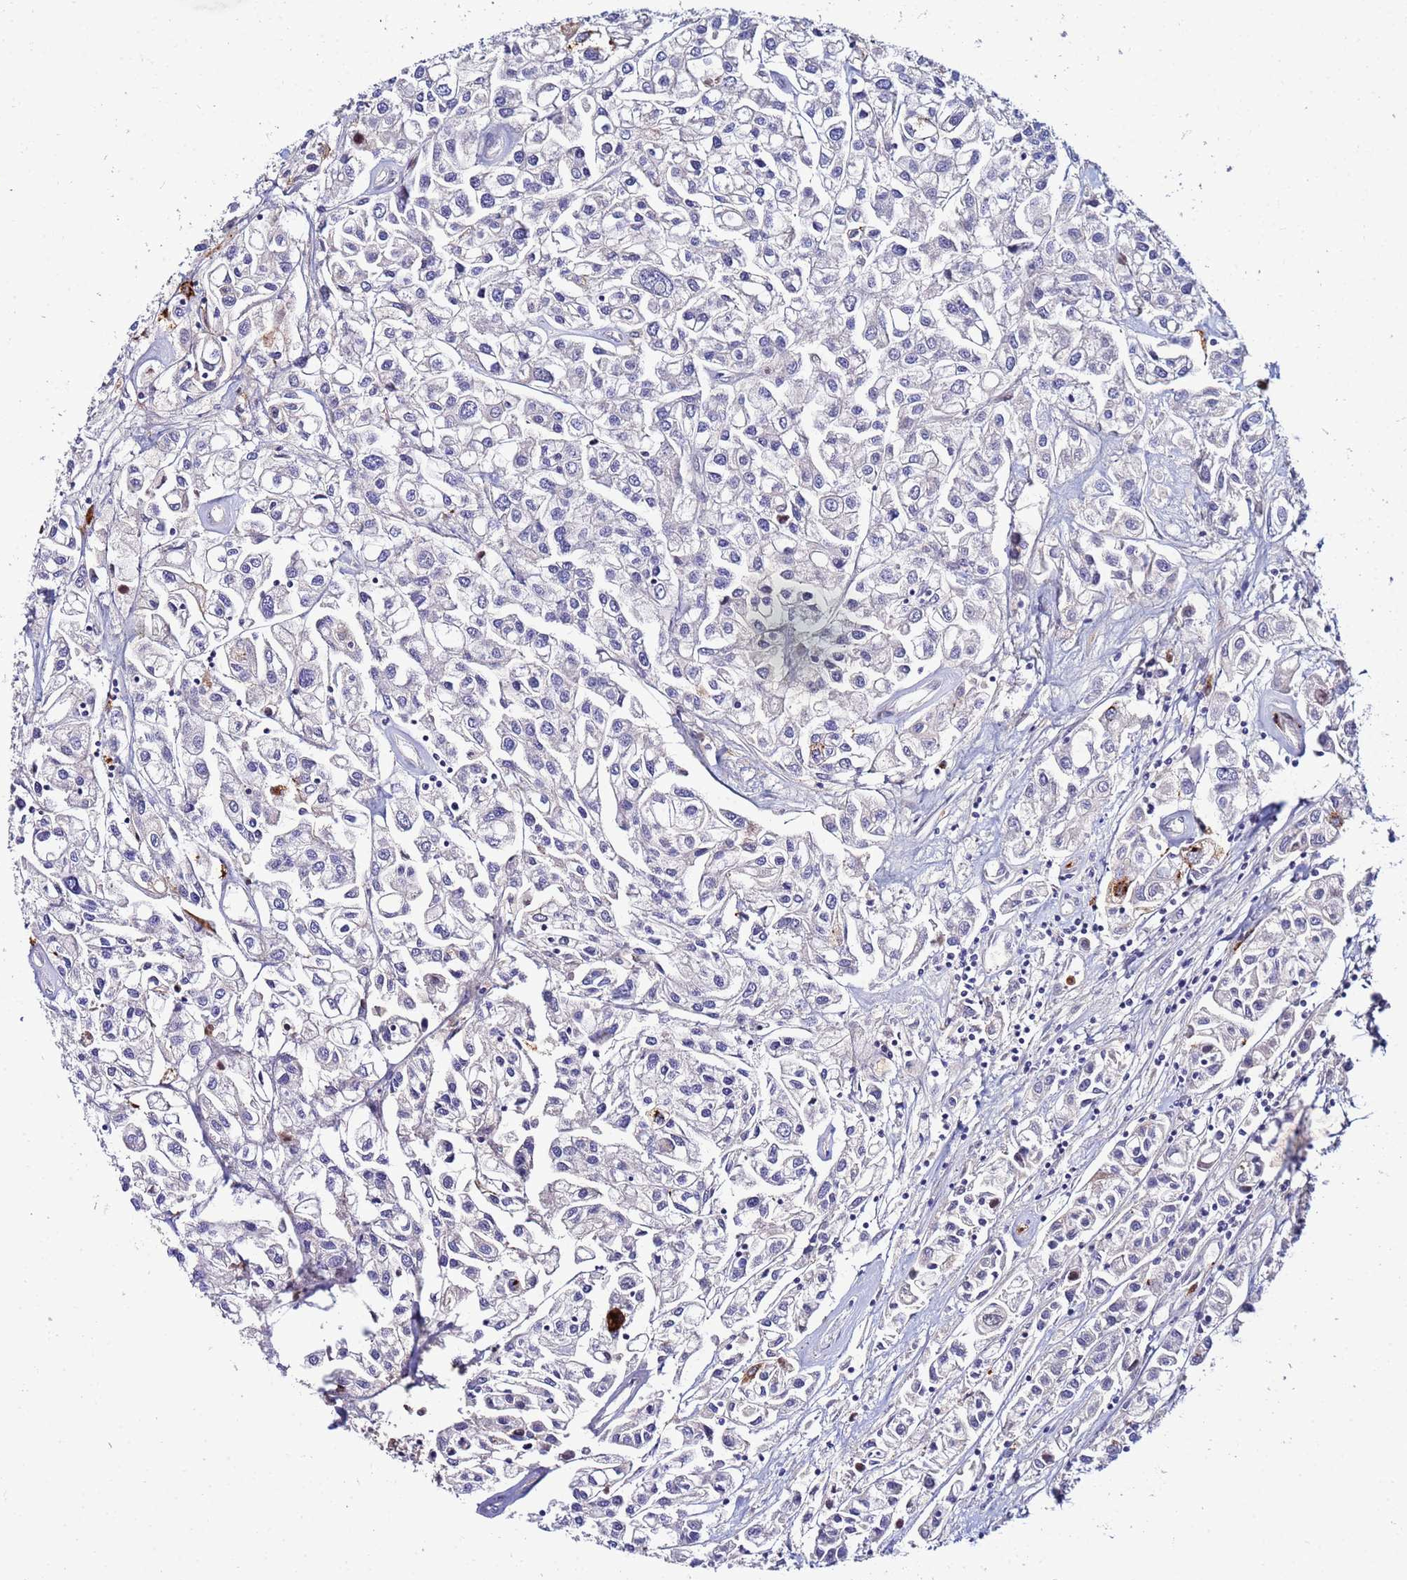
{"staining": {"intensity": "negative", "quantity": "none", "location": "none"}, "tissue": "urothelial cancer", "cell_type": "Tumor cells", "image_type": "cancer", "snomed": [{"axis": "morphology", "description": "Urothelial carcinoma, High grade"}, {"axis": "topography", "description": "Urinary bladder"}], "caption": "High magnification brightfield microscopy of urothelial cancer stained with DAB (brown) and counterstained with hematoxylin (blue): tumor cells show no significant expression.", "gene": "TUBAL3", "patient": {"sex": "male", "age": 67}}